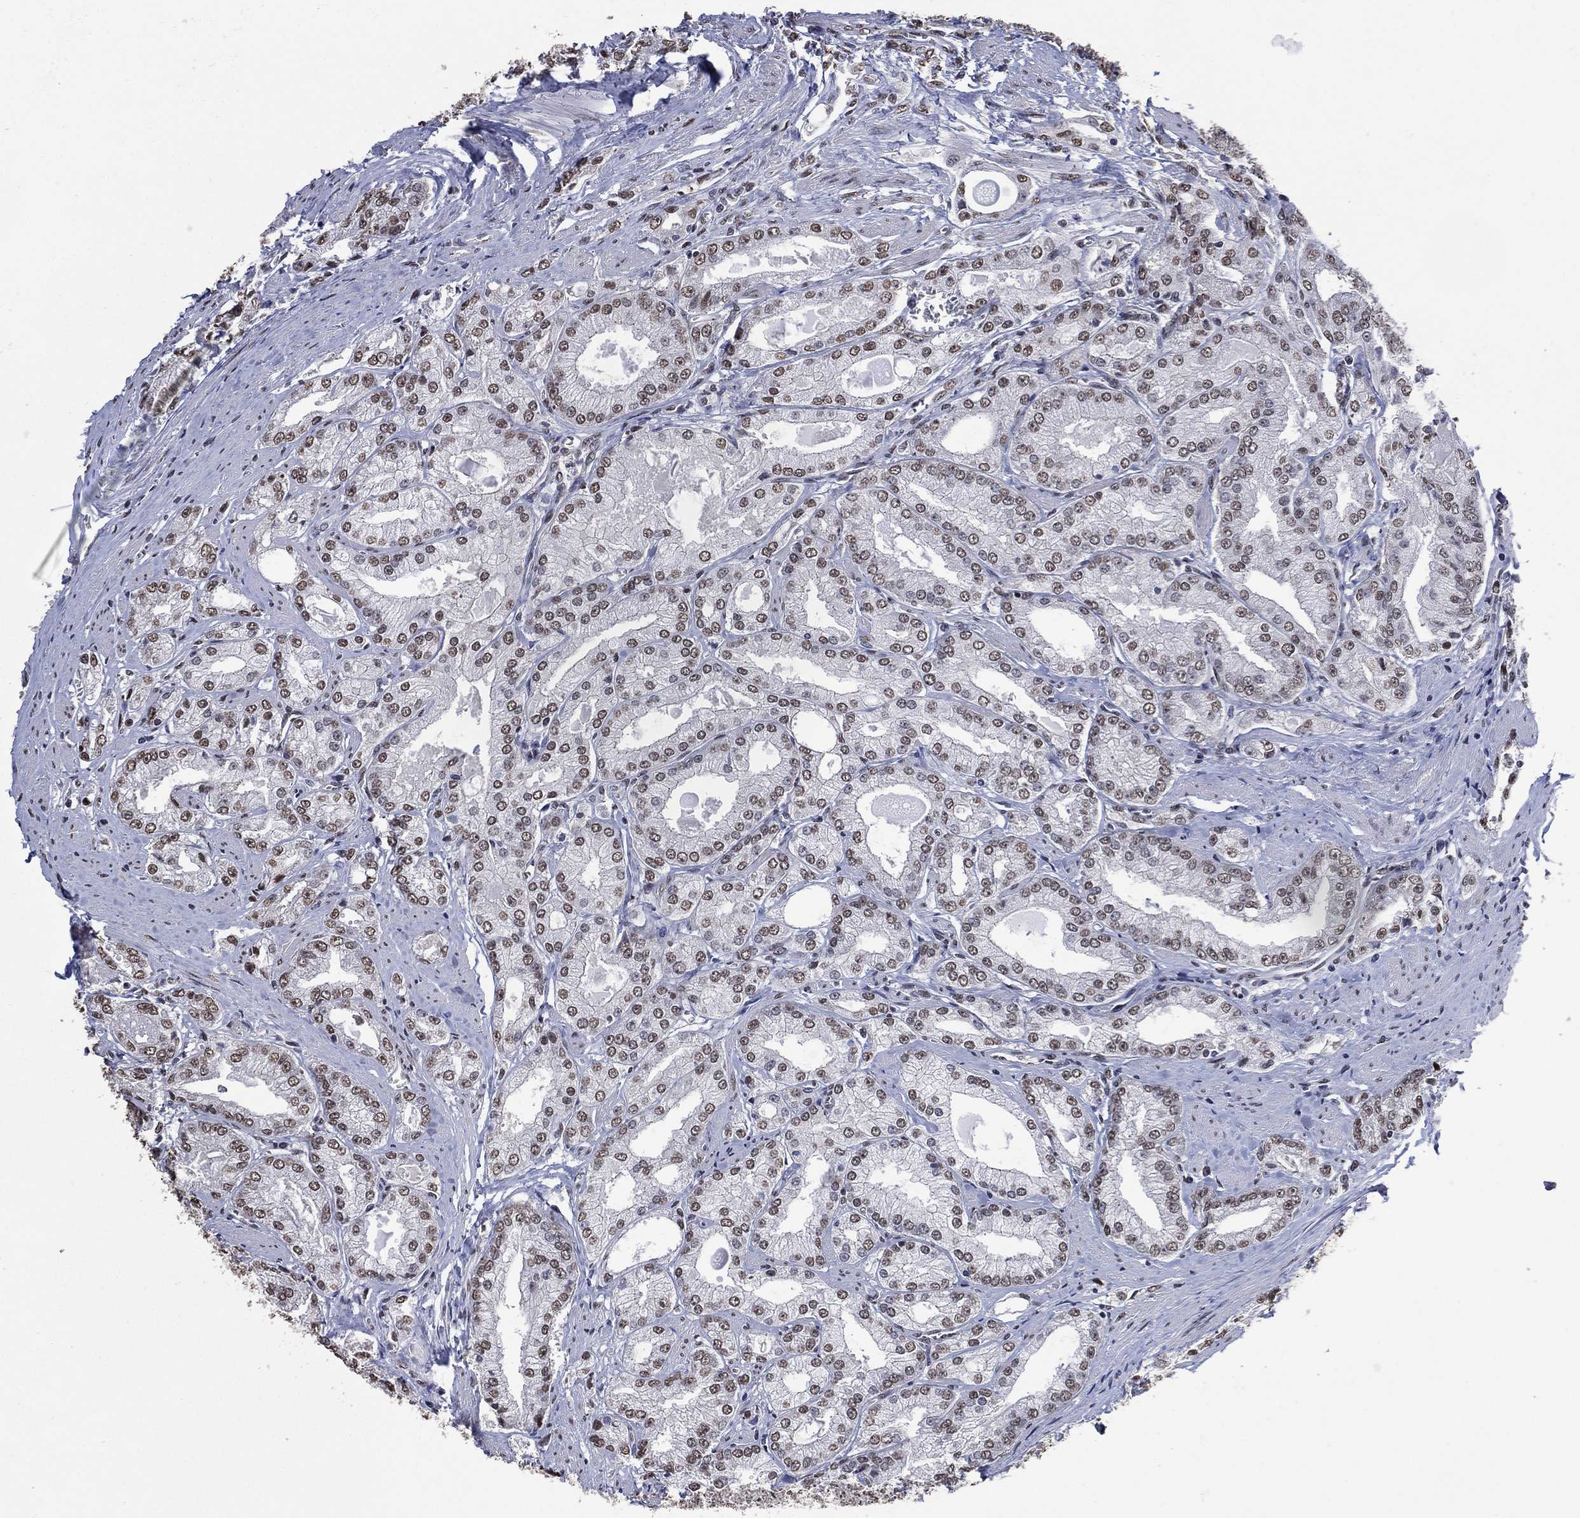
{"staining": {"intensity": "weak", "quantity": "25%-75%", "location": "nuclear"}, "tissue": "prostate cancer", "cell_type": "Tumor cells", "image_type": "cancer", "snomed": [{"axis": "morphology", "description": "Adenocarcinoma, NOS"}, {"axis": "morphology", "description": "Adenocarcinoma, High grade"}, {"axis": "topography", "description": "Prostate"}], "caption": "A low amount of weak nuclear positivity is appreciated in approximately 25%-75% of tumor cells in adenocarcinoma (high-grade) (prostate) tissue.", "gene": "EHMT1", "patient": {"sex": "male", "age": 70}}